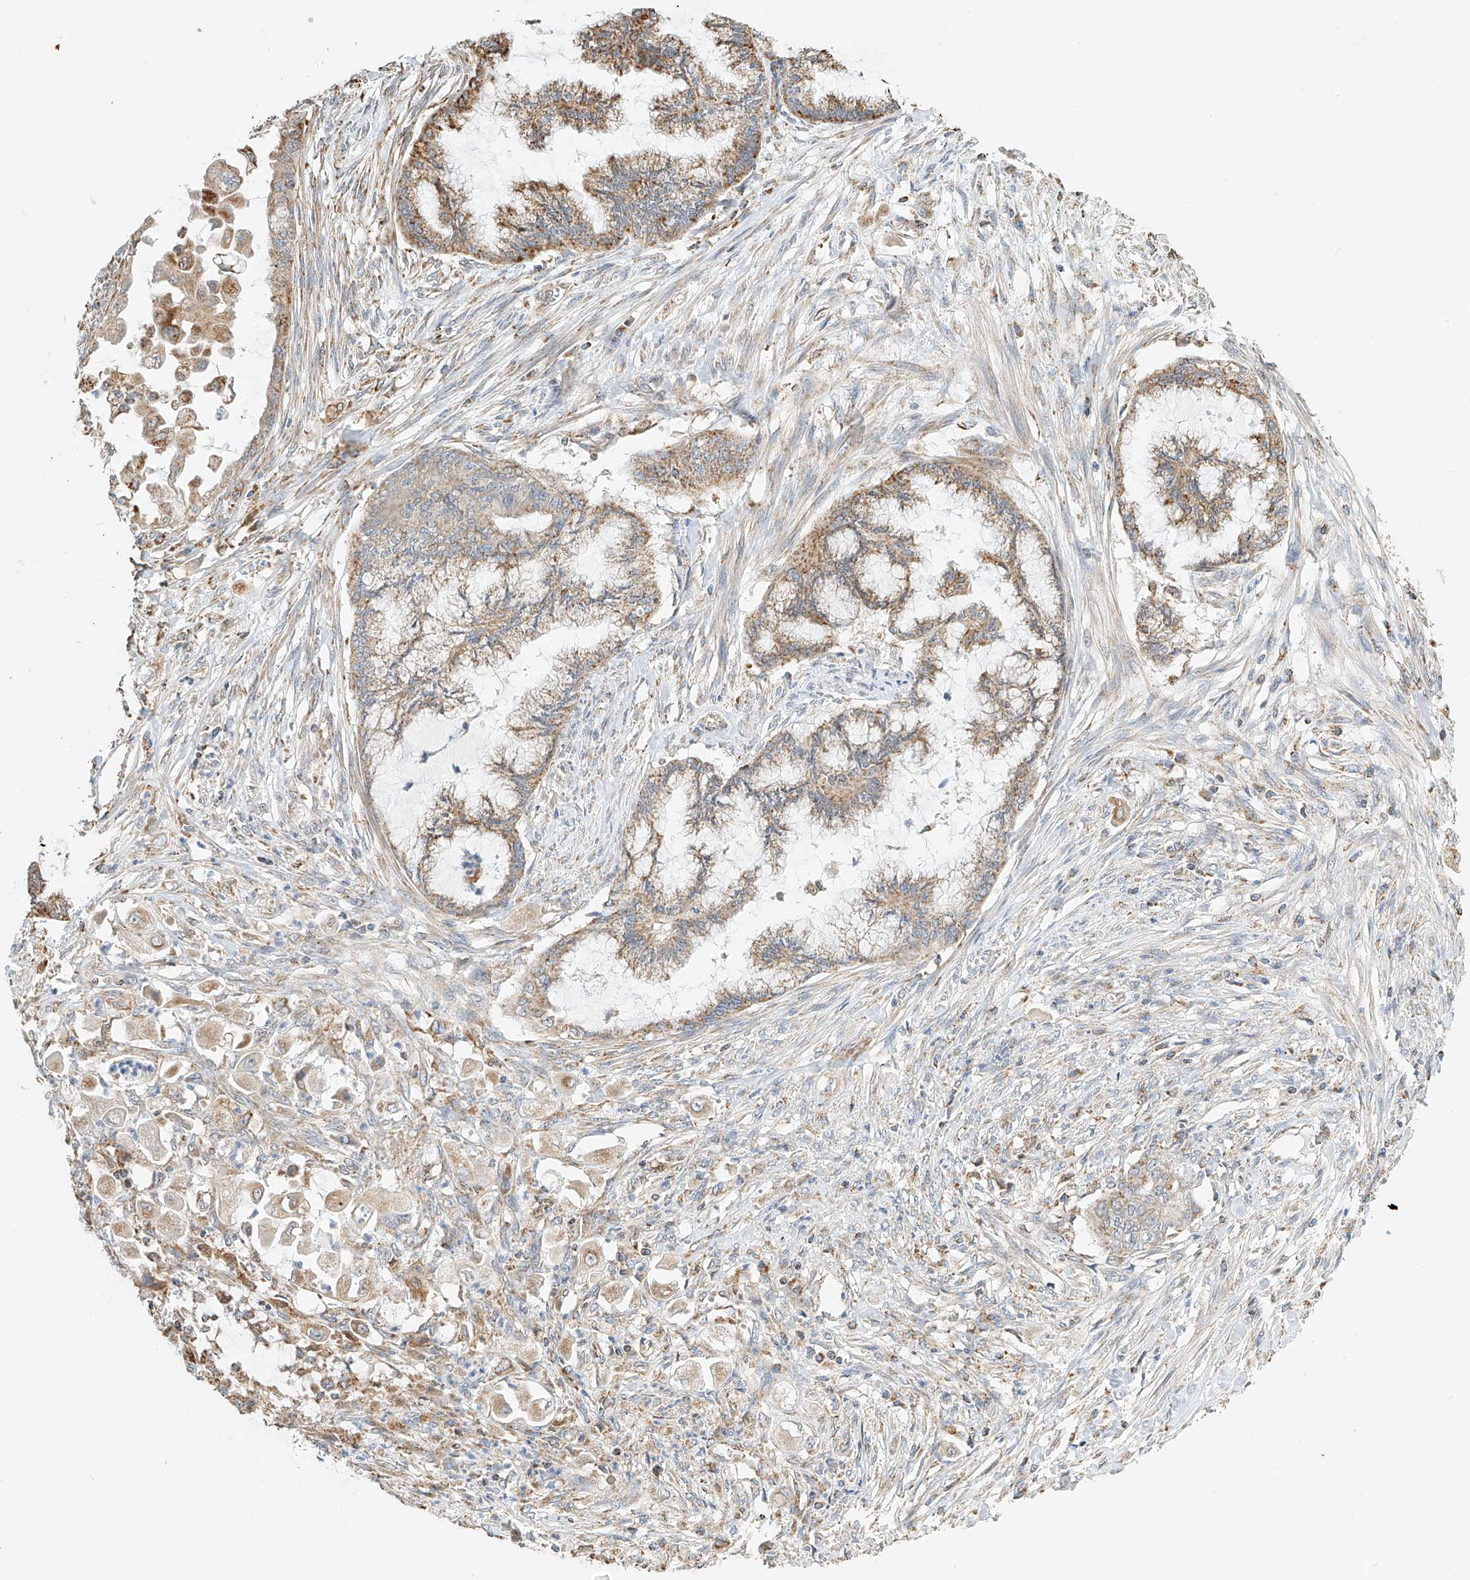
{"staining": {"intensity": "moderate", "quantity": ">75%", "location": "cytoplasmic/membranous"}, "tissue": "endometrial cancer", "cell_type": "Tumor cells", "image_type": "cancer", "snomed": [{"axis": "morphology", "description": "Adenocarcinoma, NOS"}, {"axis": "topography", "description": "Endometrium"}], "caption": "A brown stain shows moderate cytoplasmic/membranous staining of a protein in endometrial cancer (adenocarcinoma) tumor cells. The staining is performed using DAB brown chromogen to label protein expression. The nuclei are counter-stained blue using hematoxylin.", "gene": "YIPF7", "patient": {"sex": "female", "age": 86}}